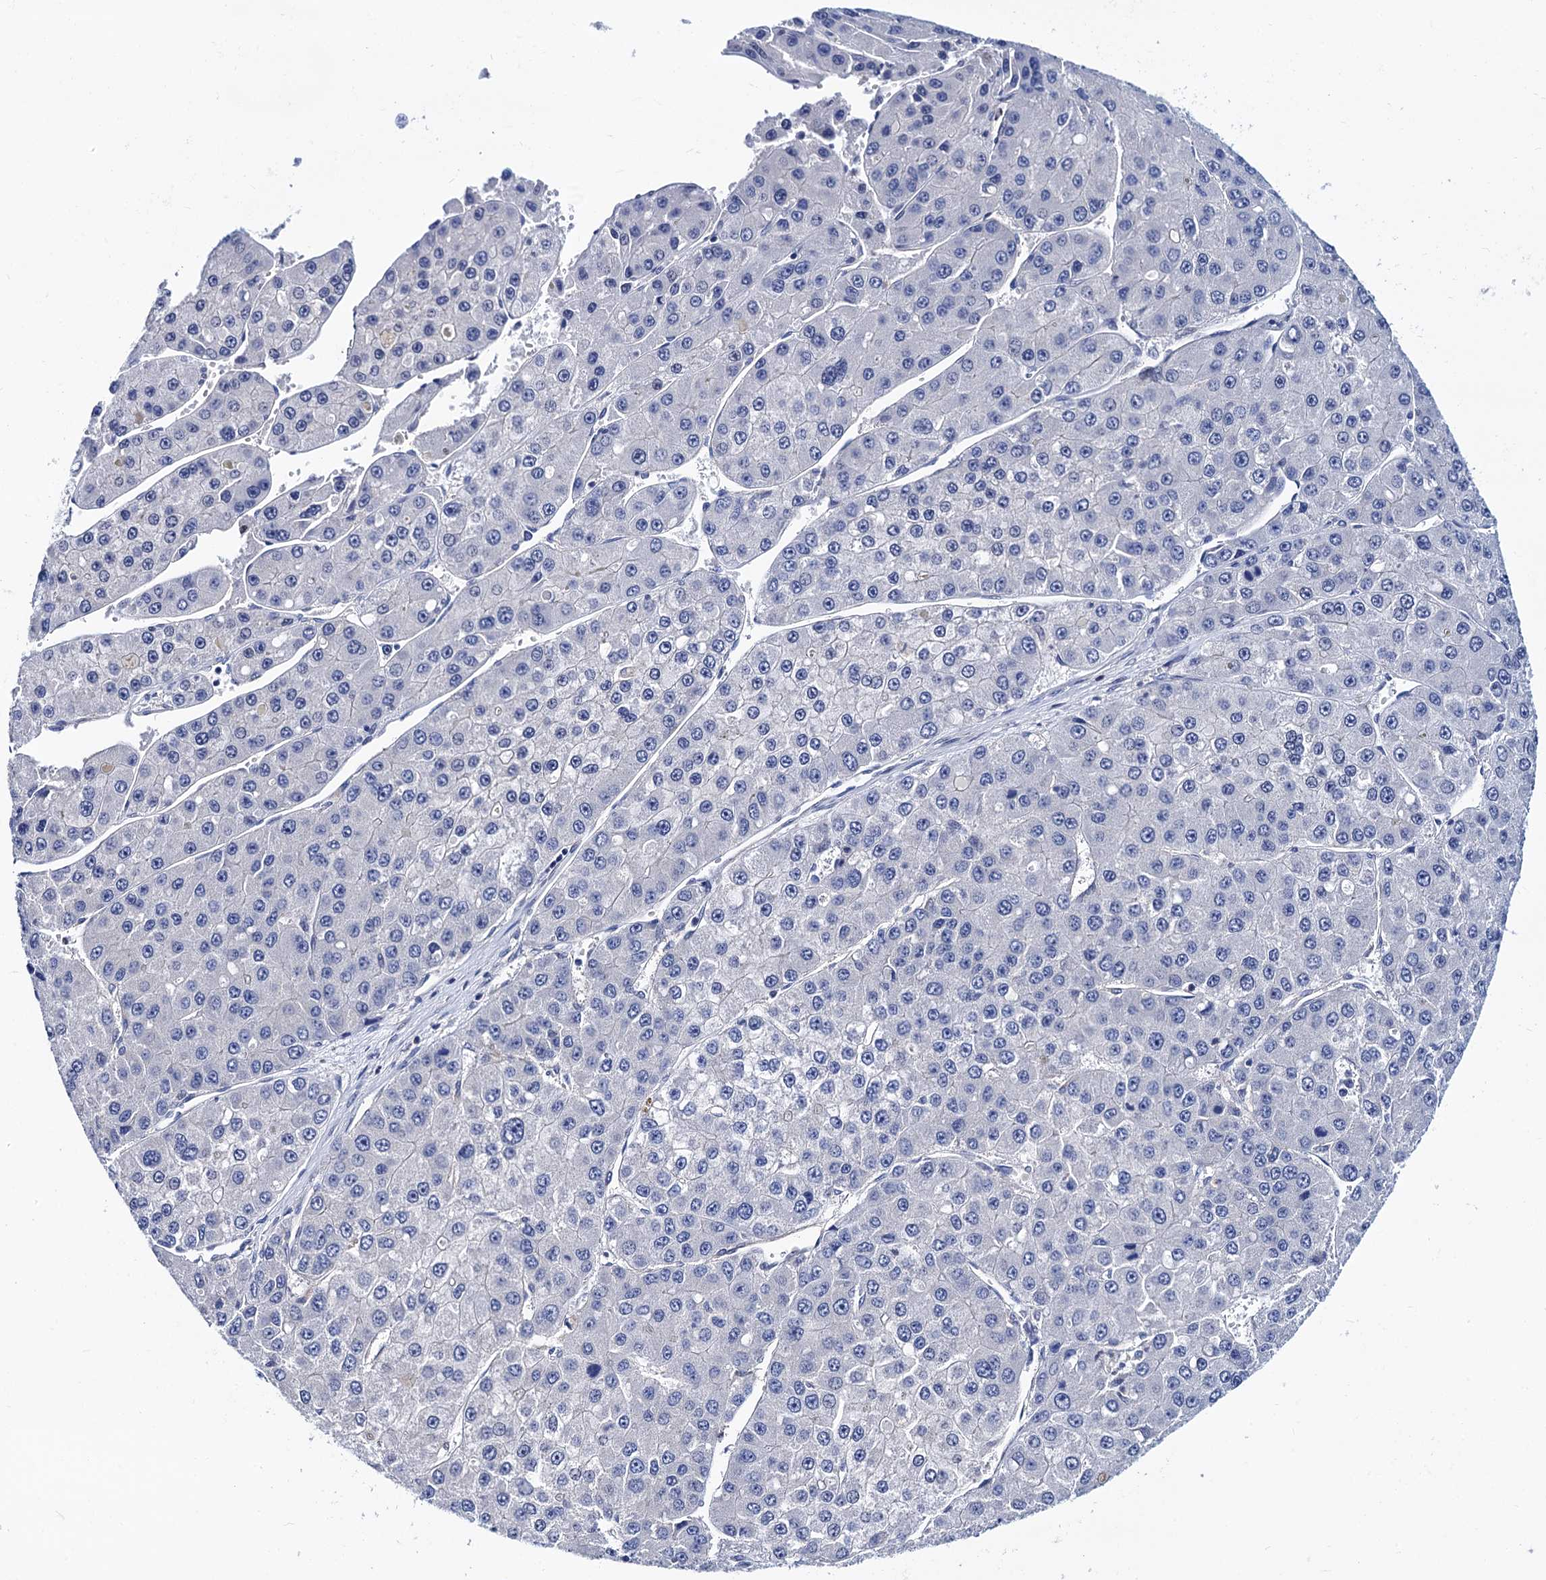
{"staining": {"intensity": "negative", "quantity": "none", "location": "none"}, "tissue": "liver cancer", "cell_type": "Tumor cells", "image_type": "cancer", "snomed": [{"axis": "morphology", "description": "Carcinoma, Hepatocellular, NOS"}, {"axis": "topography", "description": "Liver"}], "caption": "Immunohistochemistry of human liver cancer shows no positivity in tumor cells. (DAB IHC with hematoxylin counter stain).", "gene": "ZDHHC18", "patient": {"sex": "female", "age": 73}}